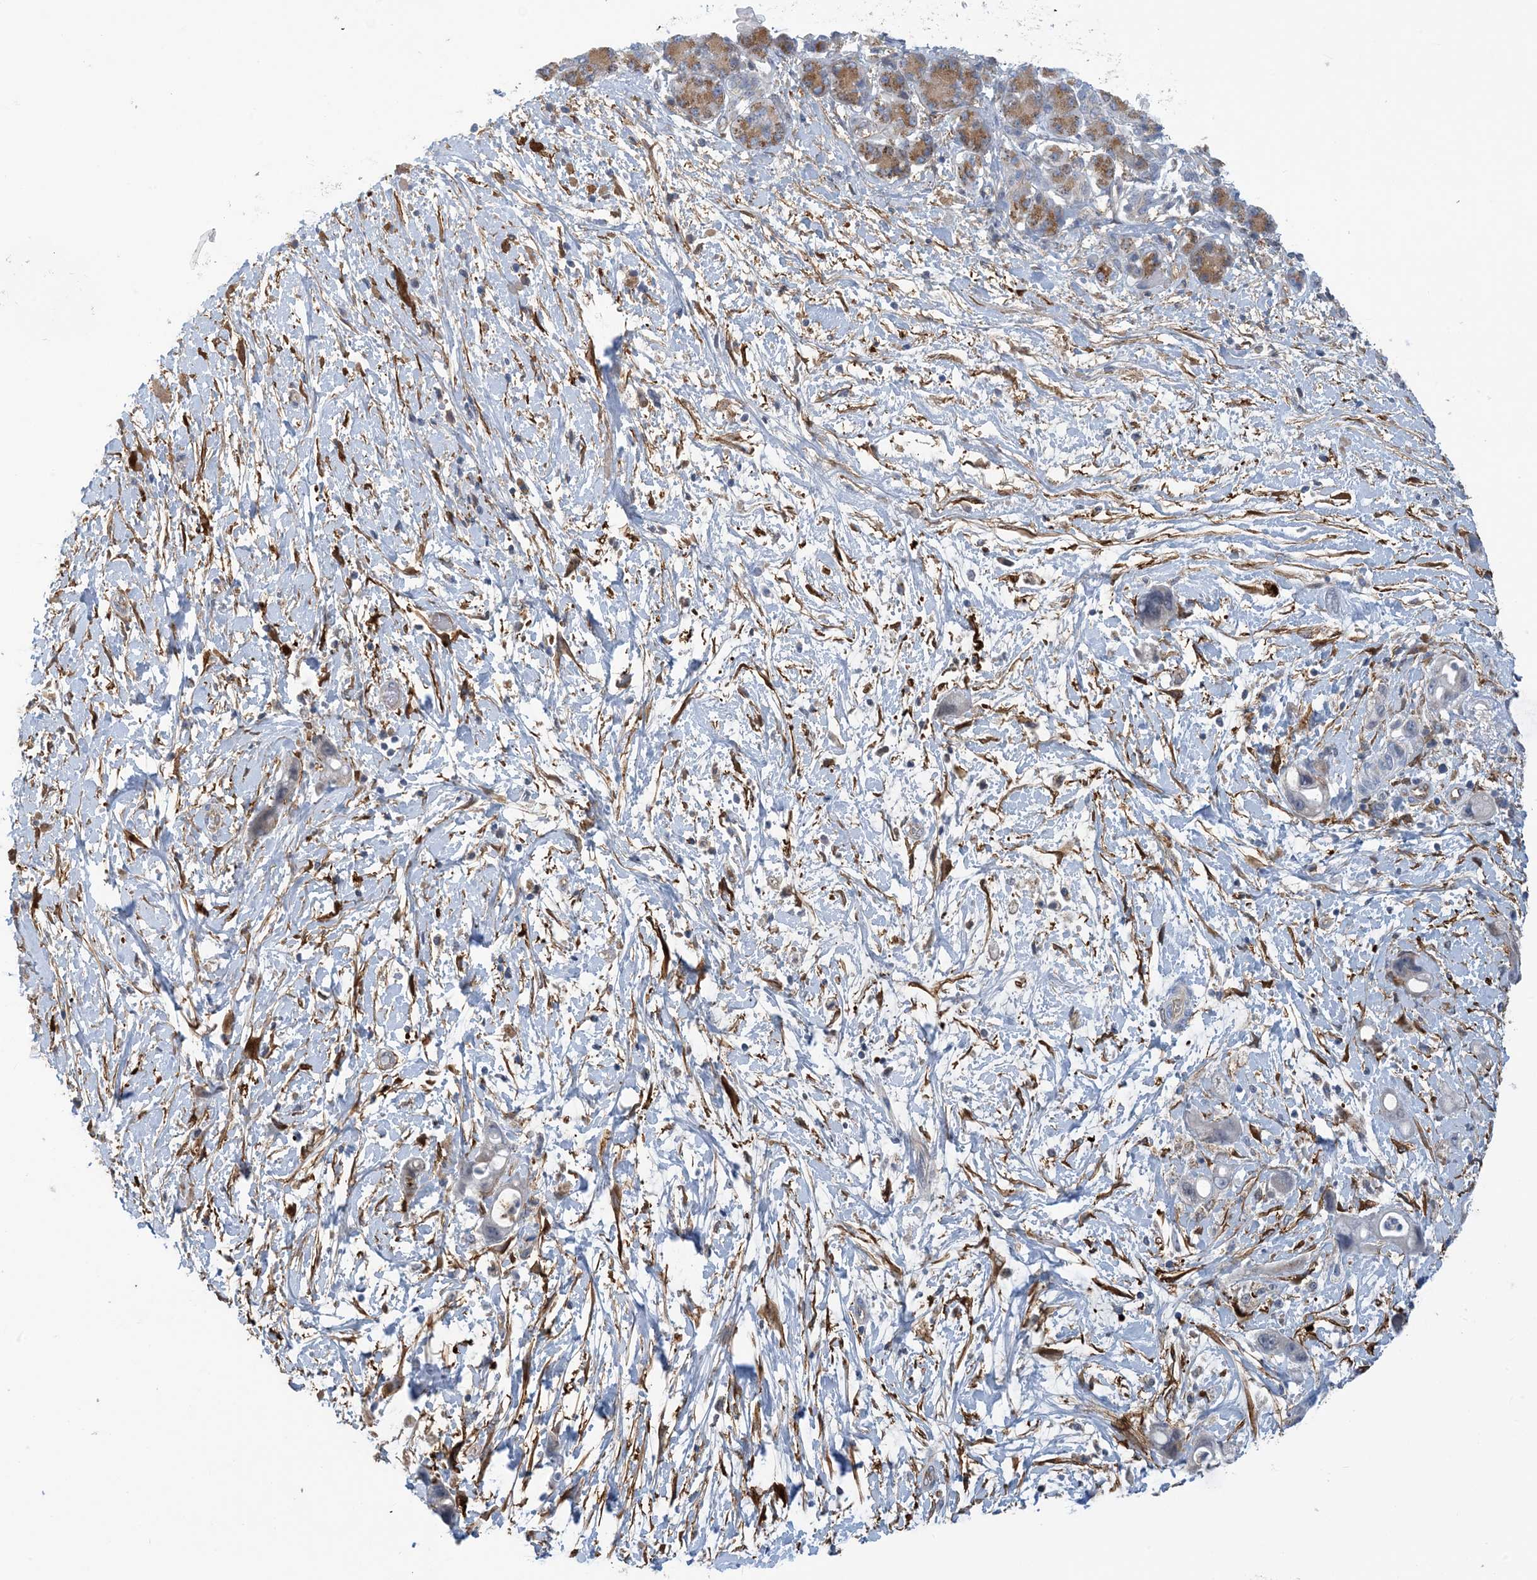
{"staining": {"intensity": "weak", "quantity": "<25%", "location": "cytoplasmic/membranous"}, "tissue": "pancreatic cancer", "cell_type": "Tumor cells", "image_type": "cancer", "snomed": [{"axis": "morphology", "description": "Normal tissue, NOS"}, {"axis": "morphology", "description": "Adenocarcinoma, NOS"}, {"axis": "topography", "description": "Pancreas"}], "caption": "Adenocarcinoma (pancreatic) was stained to show a protein in brown. There is no significant expression in tumor cells.", "gene": "EIF2A", "patient": {"sex": "female", "age": 68}}